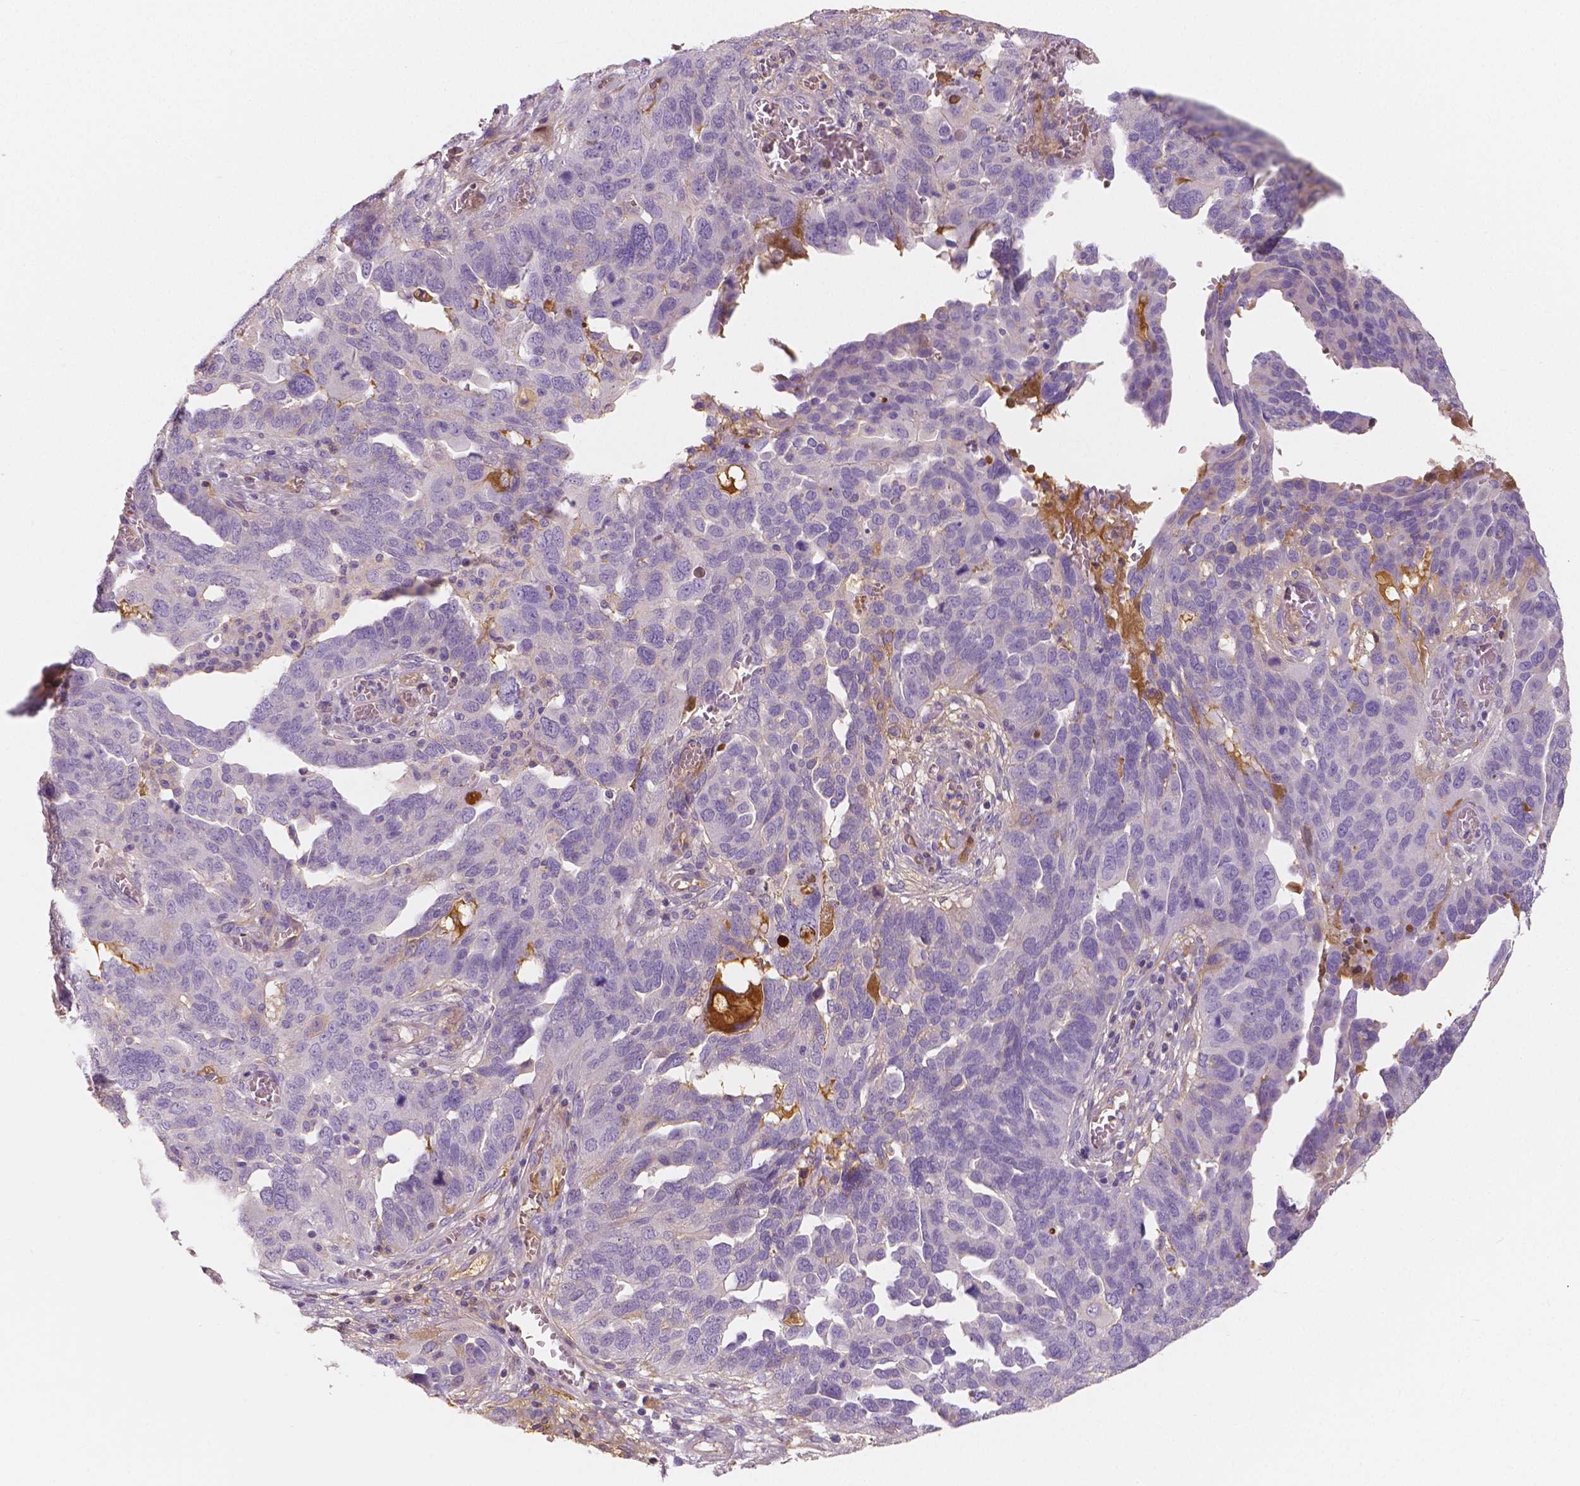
{"staining": {"intensity": "negative", "quantity": "none", "location": "none"}, "tissue": "ovarian cancer", "cell_type": "Tumor cells", "image_type": "cancer", "snomed": [{"axis": "morphology", "description": "Carcinoma, endometroid"}, {"axis": "topography", "description": "Soft tissue"}, {"axis": "topography", "description": "Ovary"}], "caption": "Immunohistochemistry (IHC) of human ovarian endometroid carcinoma shows no positivity in tumor cells. (DAB IHC visualized using brightfield microscopy, high magnification).", "gene": "APOA4", "patient": {"sex": "female", "age": 52}}